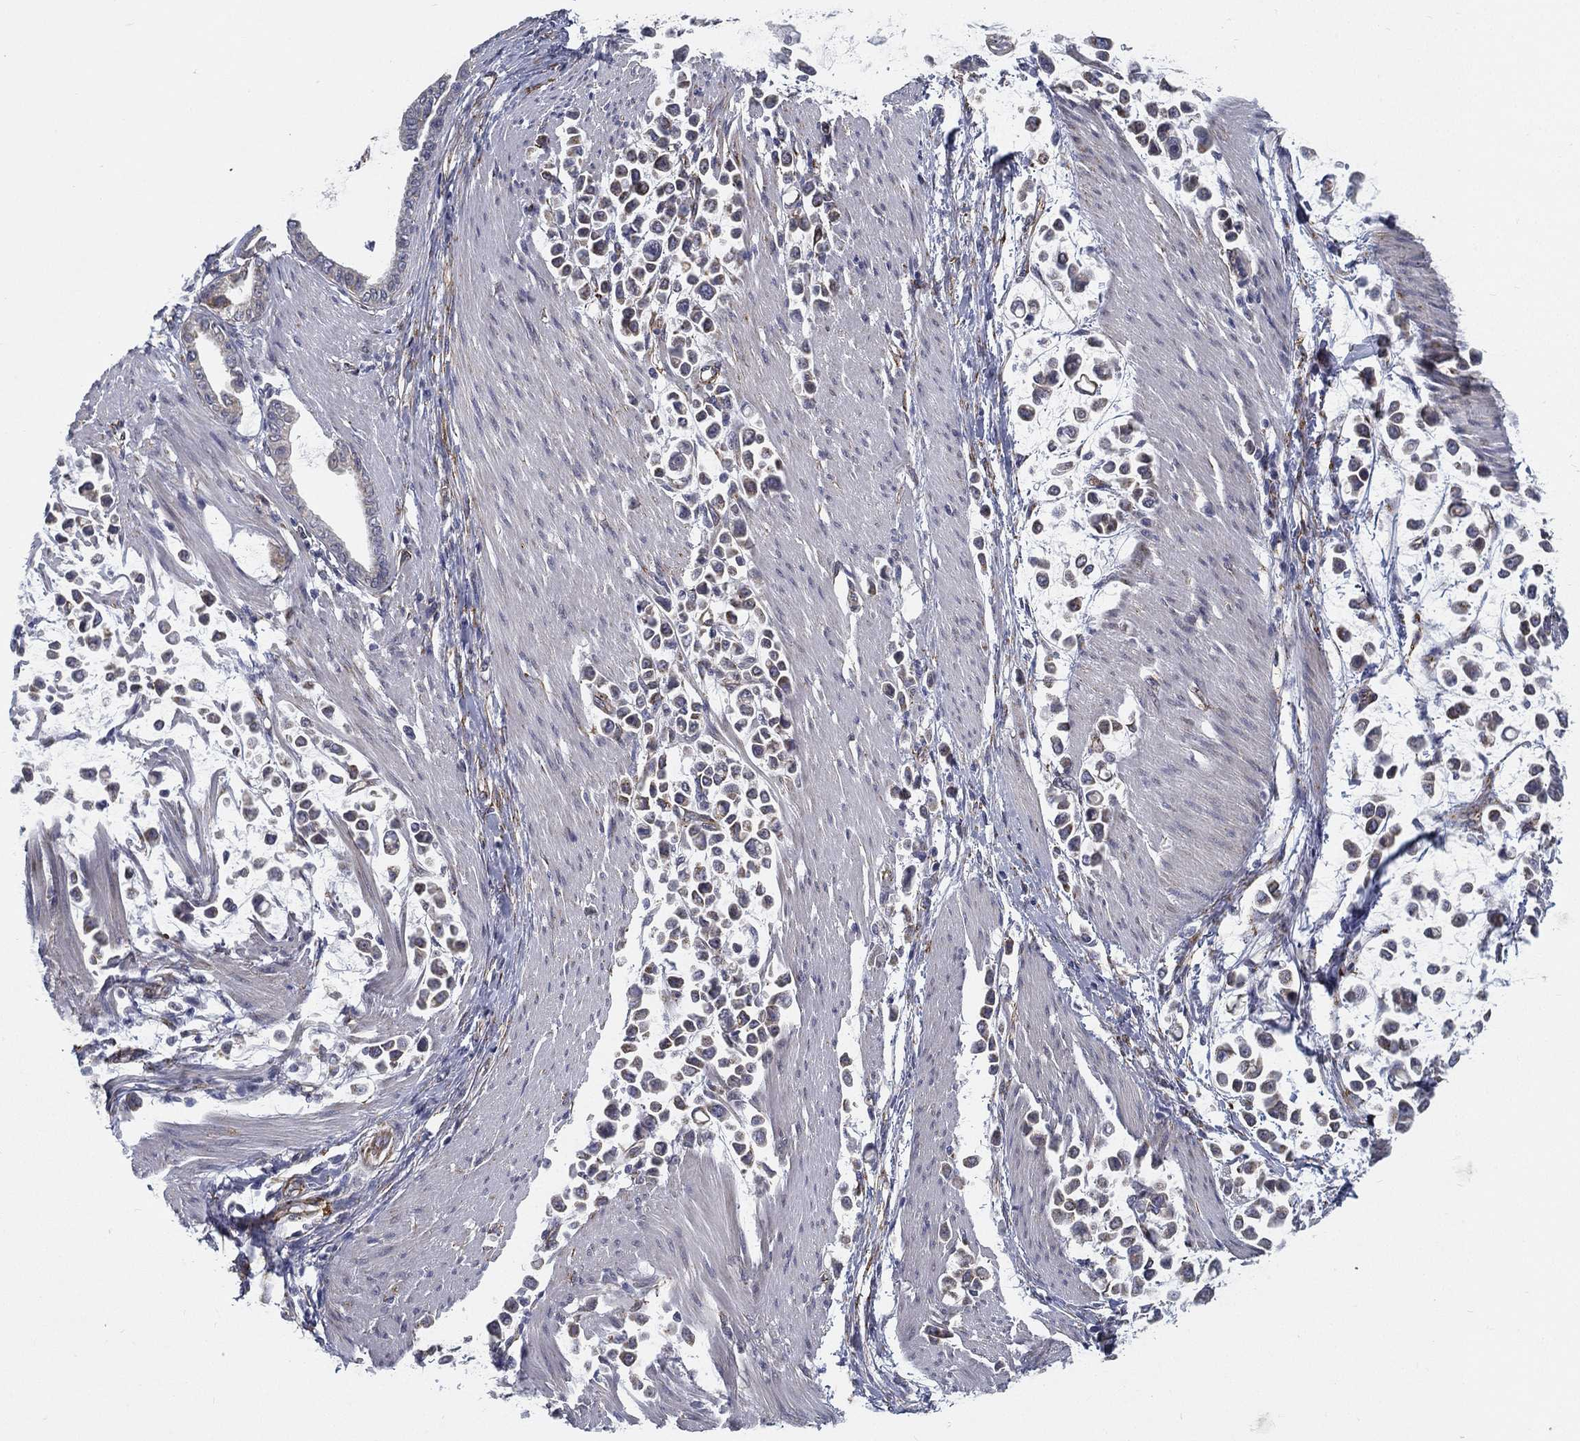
{"staining": {"intensity": "weak", "quantity": "25%-75%", "location": "cytoplasmic/membranous"}, "tissue": "stomach cancer", "cell_type": "Tumor cells", "image_type": "cancer", "snomed": [{"axis": "morphology", "description": "Adenocarcinoma, NOS"}, {"axis": "topography", "description": "Stomach"}], "caption": "Immunohistochemistry (DAB (3,3'-diaminobenzidine)) staining of human stomach adenocarcinoma exhibits weak cytoplasmic/membranous protein expression in approximately 25%-75% of tumor cells.", "gene": "LRRC56", "patient": {"sex": "male", "age": 82}}